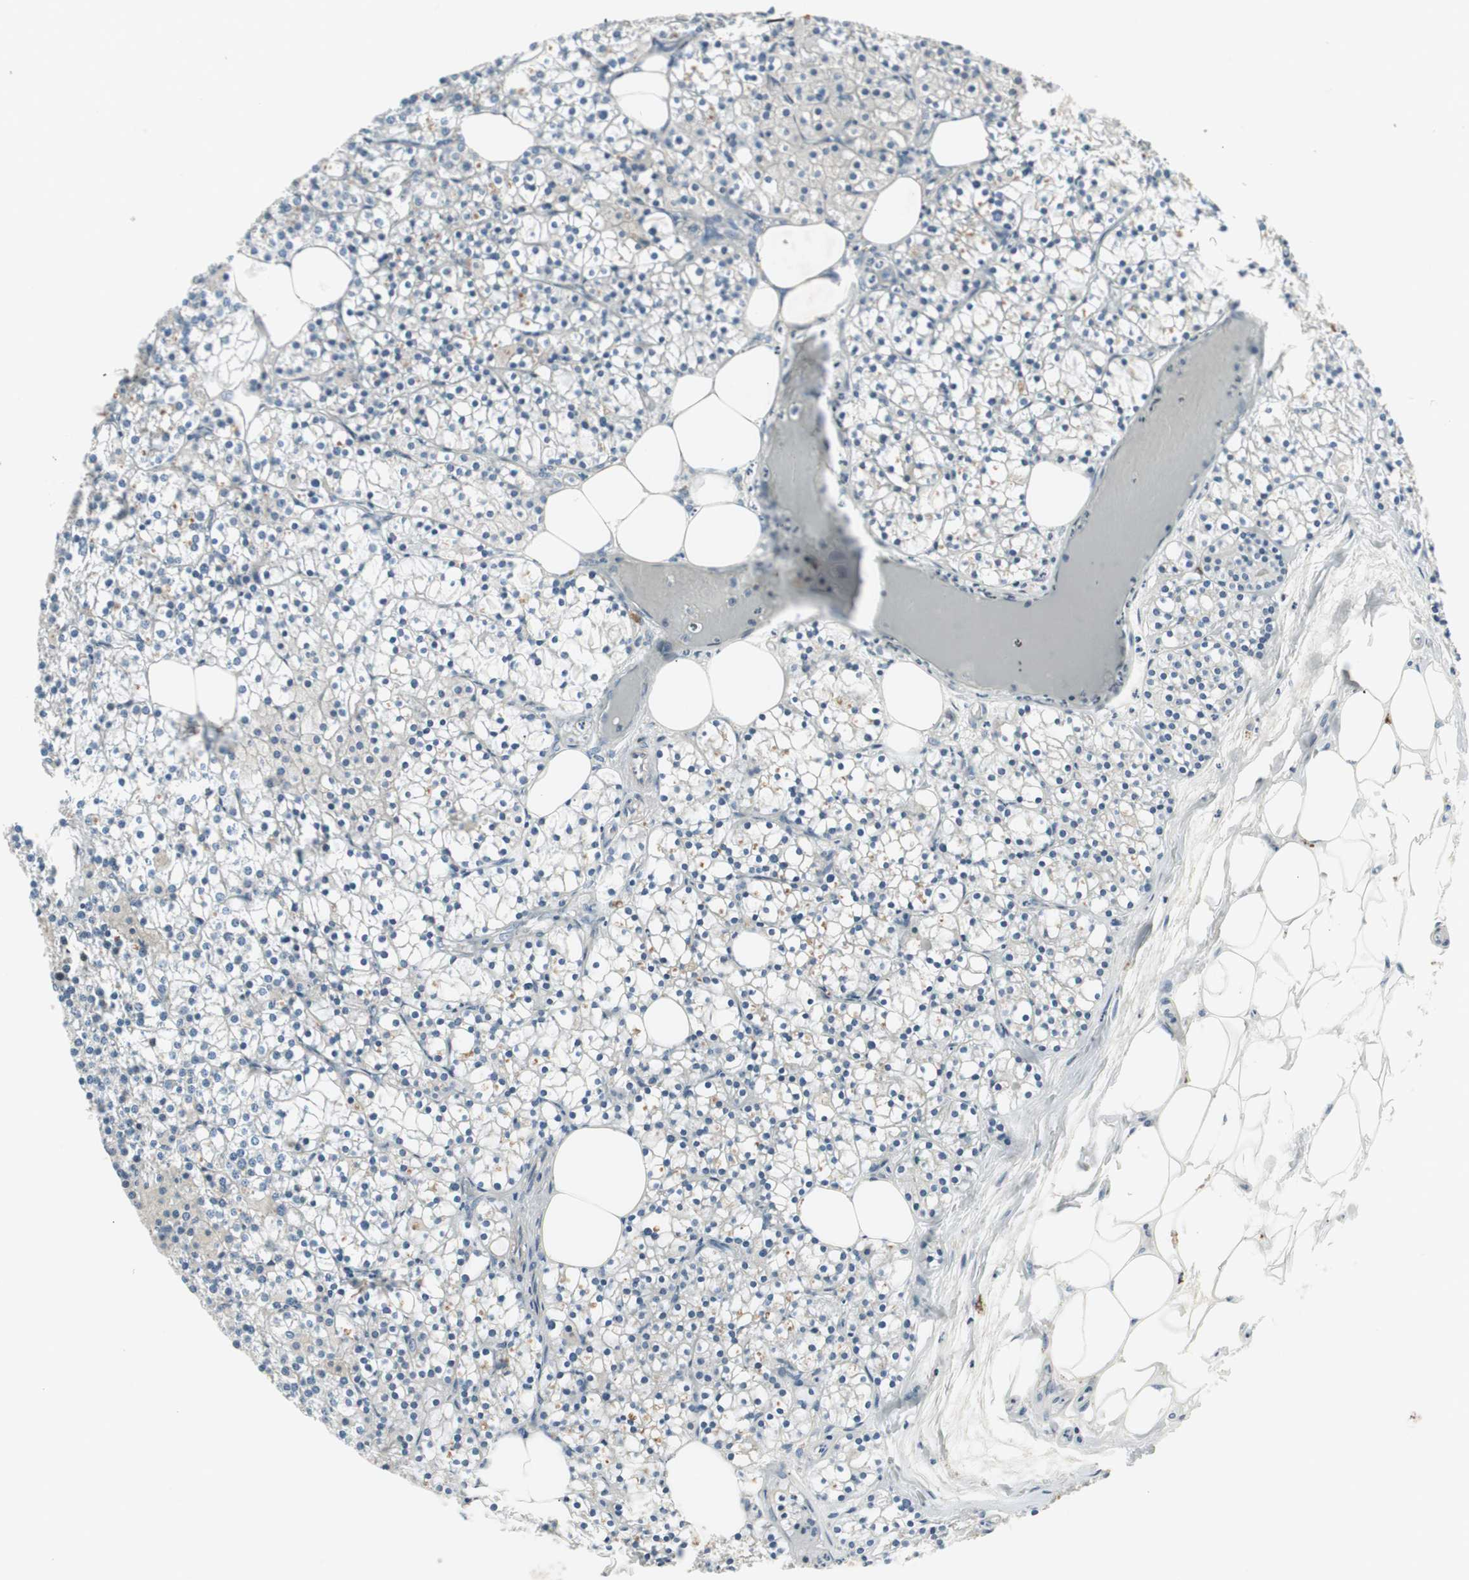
{"staining": {"intensity": "negative", "quantity": "none", "location": "none"}, "tissue": "parathyroid gland", "cell_type": "Glandular cells", "image_type": "normal", "snomed": [{"axis": "morphology", "description": "Normal tissue, NOS"}, {"axis": "topography", "description": "Parathyroid gland"}], "caption": "This is an immunohistochemistry (IHC) photomicrograph of unremarkable parathyroid gland. There is no positivity in glandular cells.", "gene": "ITGB4", "patient": {"sex": "female", "age": 63}}